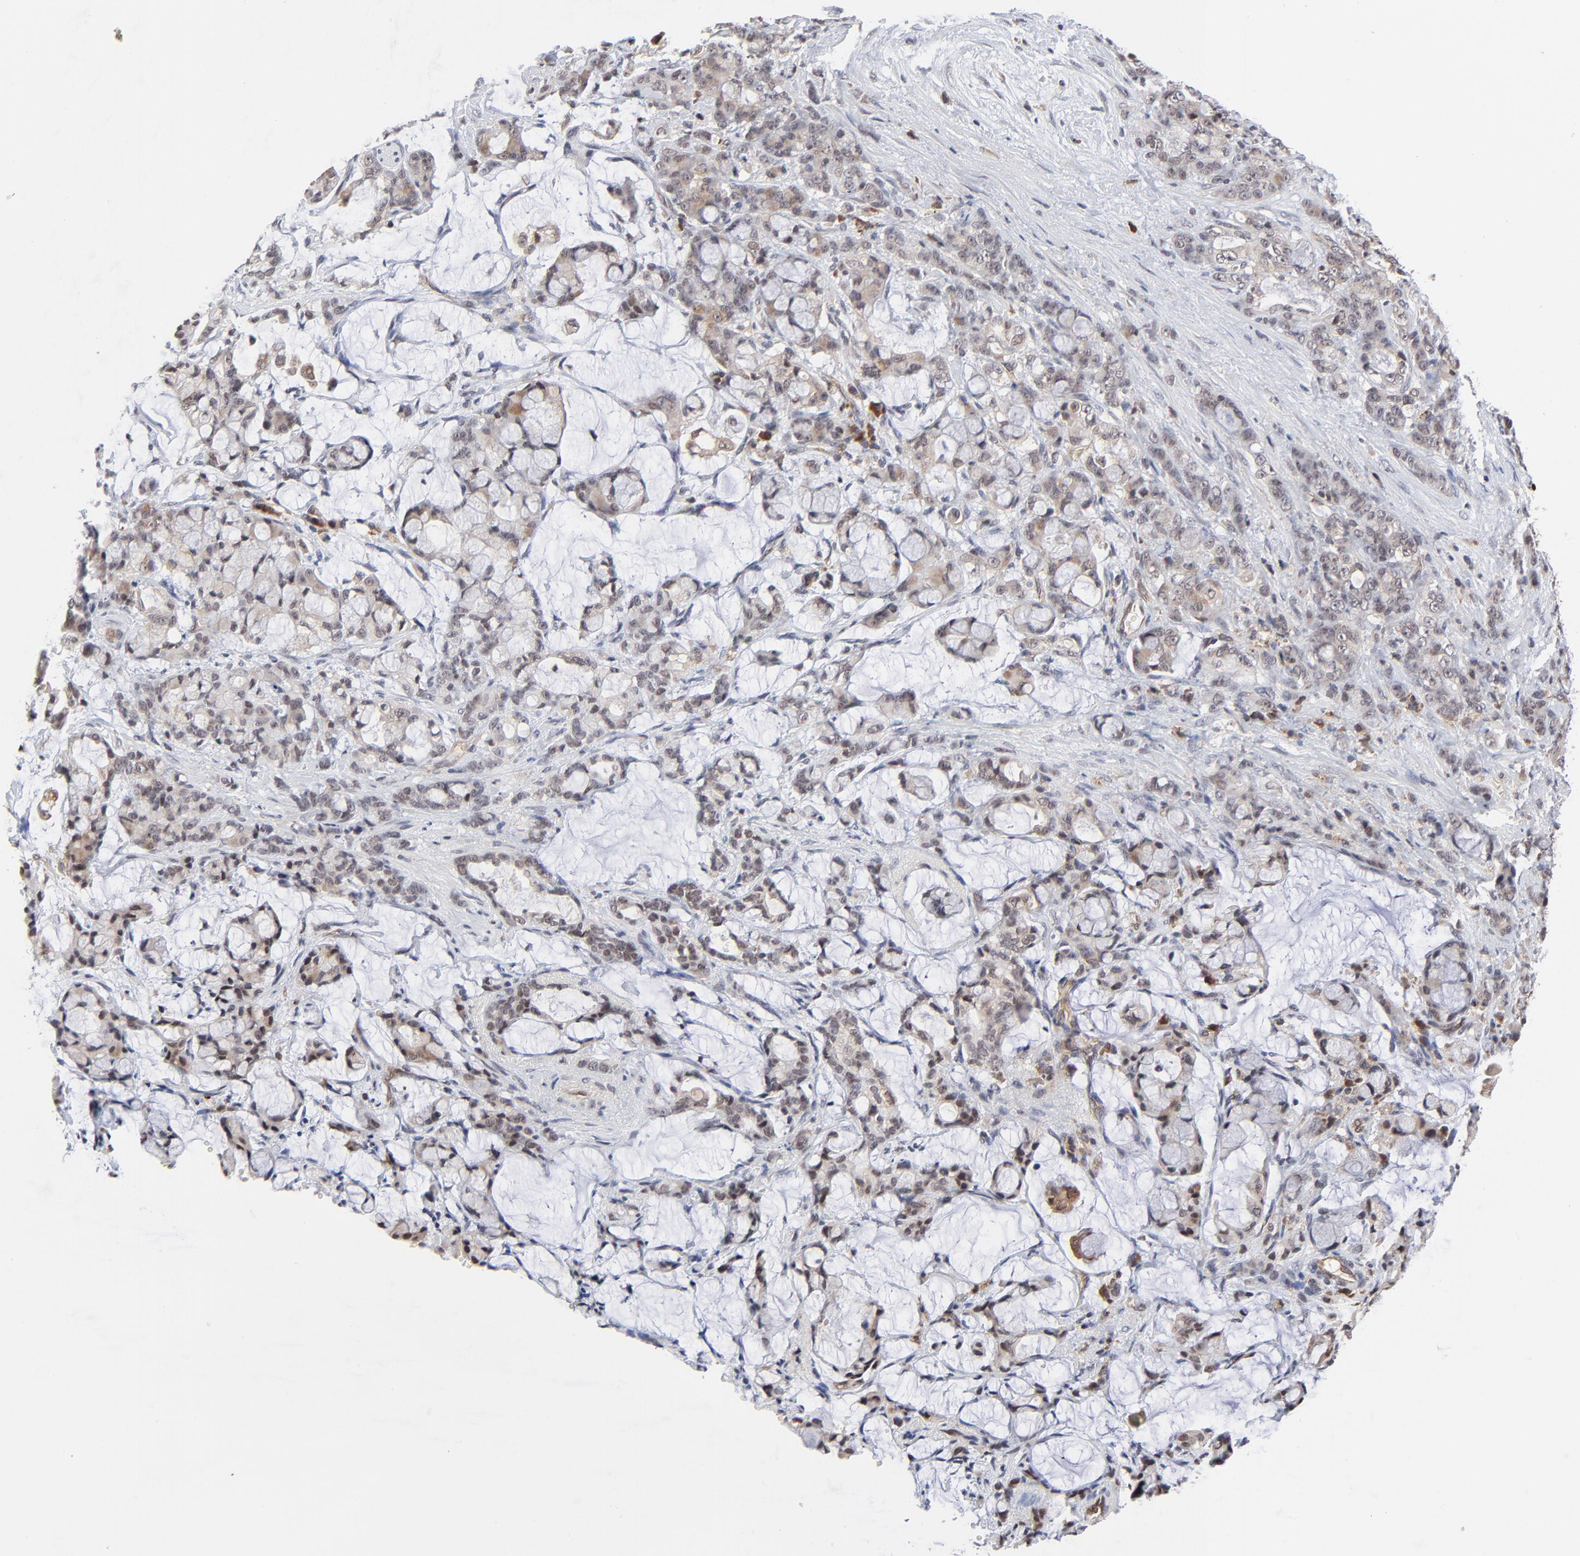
{"staining": {"intensity": "weak", "quantity": "25%-75%", "location": "cytoplasmic/membranous"}, "tissue": "pancreatic cancer", "cell_type": "Tumor cells", "image_type": "cancer", "snomed": [{"axis": "morphology", "description": "Adenocarcinoma, NOS"}, {"axis": "topography", "description": "Pancreas"}], "caption": "This histopathology image reveals immunohistochemistry (IHC) staining of pancreatic adenocarcinoma, with low weak cytoplasmic/membranous positivity in about 25%-75% of tumor cells.", "gene": "CASP10", "patient": {"sex": "female", "age": 73}}